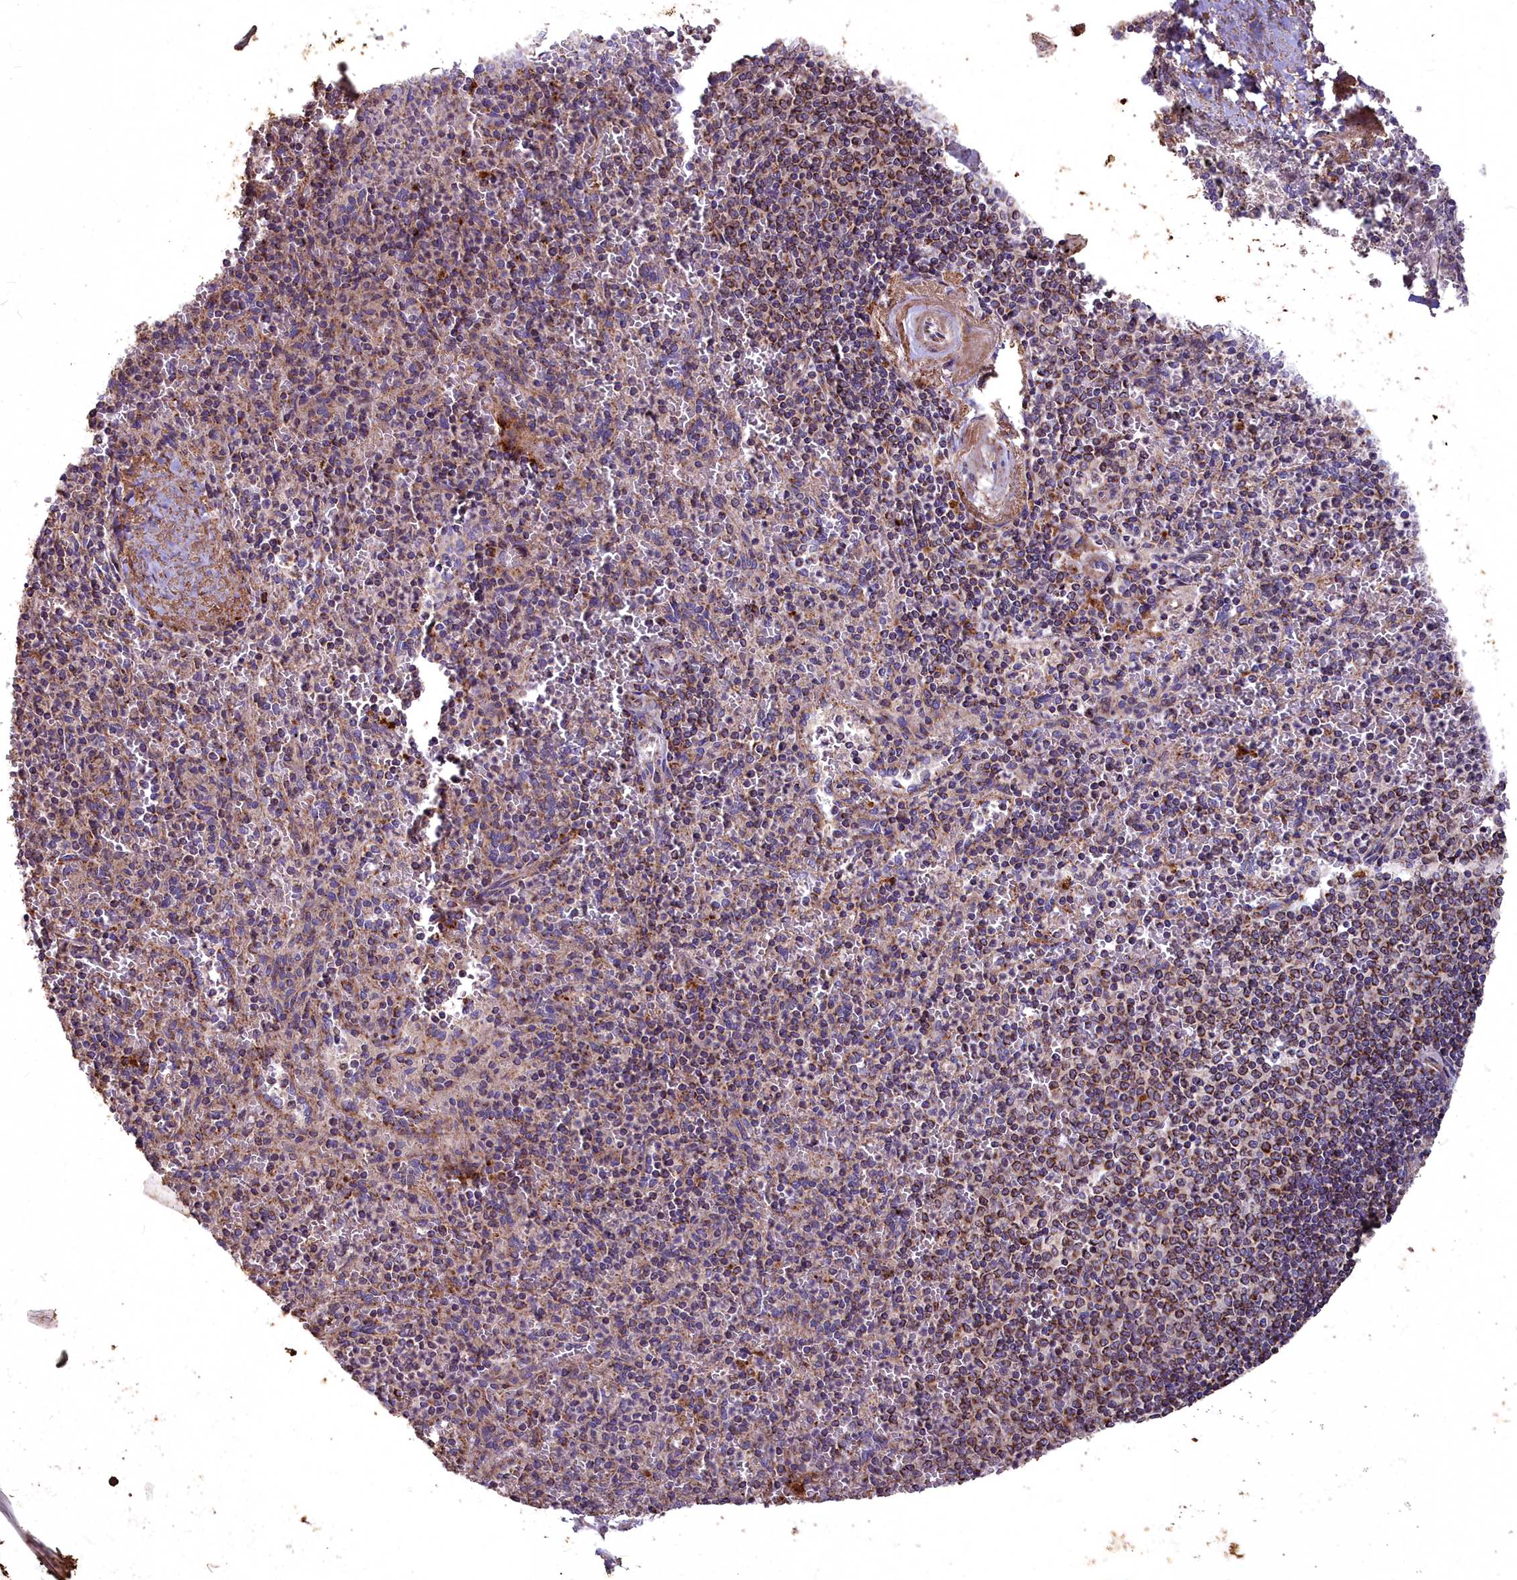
{"staining": {"intensity": "moderate", "quantity": "<25%", "location": "cytoplasmic/membranous"}, "tissue": "spleen", "cell_type": "Cells in red pulp", "image_type": "normal", "snomed": [{"axis": "morphology", "description": "Normal tissue, NOS"}, {"axis": "morphology", "description": "Degeneration, NOS"}, {"axis": "topography", "description": "Spleen"}], "caption": "DAB (3,3'-diaminobenzidine) immunohistochemical staining of normal spleen reveals moderate cytoplasmic/membranous protein positivity in approximately <25% of cells in red pulp.", "gene": "COX11", "patient": {"sex": "male", "age": 56}}